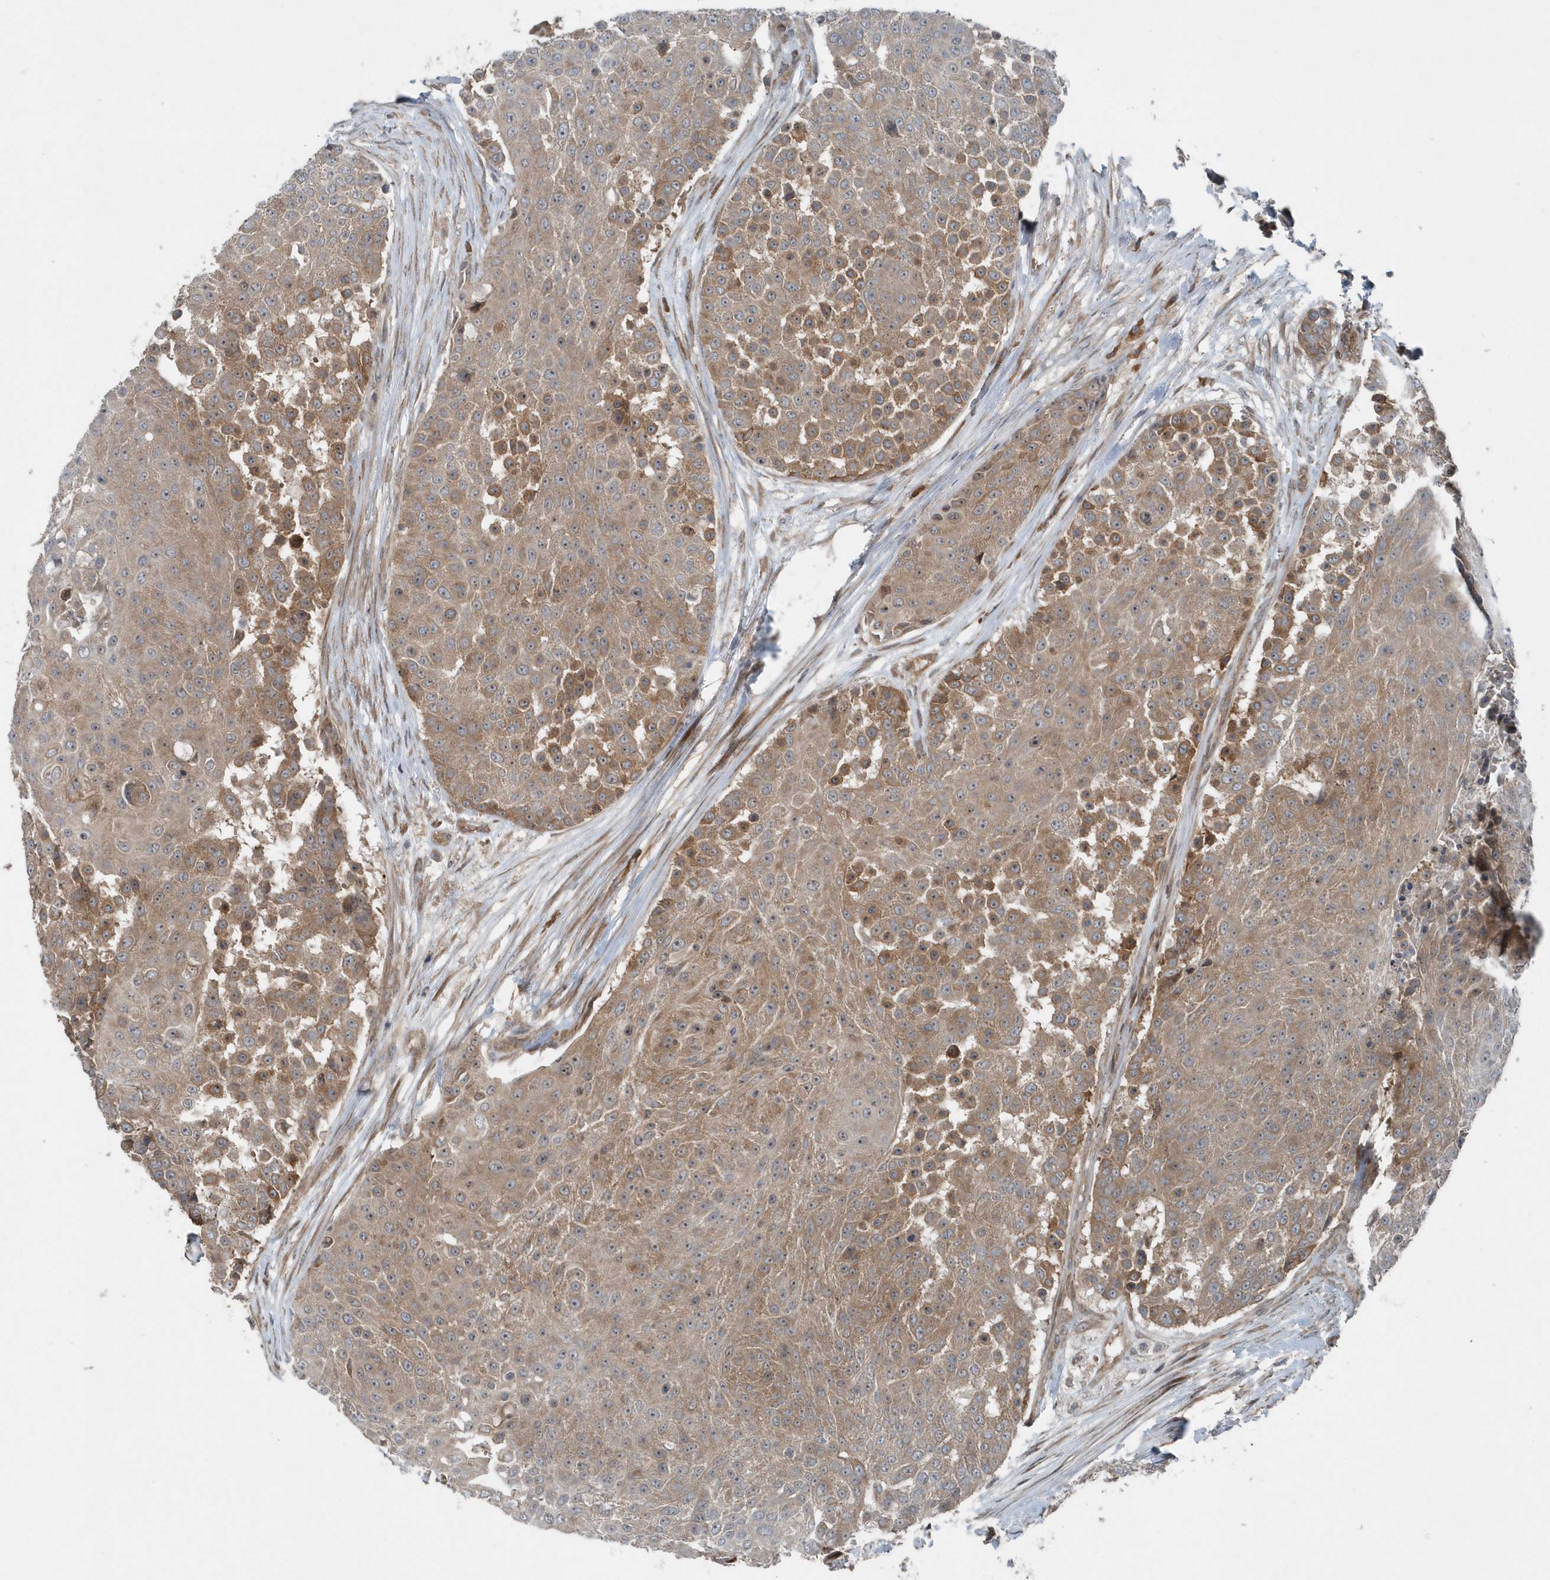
{"staining": {"intensity": "moderate", "quantity": "25%-75%", "location": "cytoplasmic/membranous"}, "tissue": "urothelial cancer", "cell_type": "Tumor cells", "image_type": "cancer", "snomed": [{"axis": "morphology", "description": "Urothelial carcinoma, High grade"}, {"axis": "topography", "description": "Urinary bladder"}], "caption": "An immunohistochemistry (IHC) micrograph of neoplastic tissue is shown. Protein staining in brown shows moderate cytoplasmic/membranous positivity in urothelial cancer within tumor cells.", "gene": "MCC", "patient": {"sex": "female", "age": 63}}